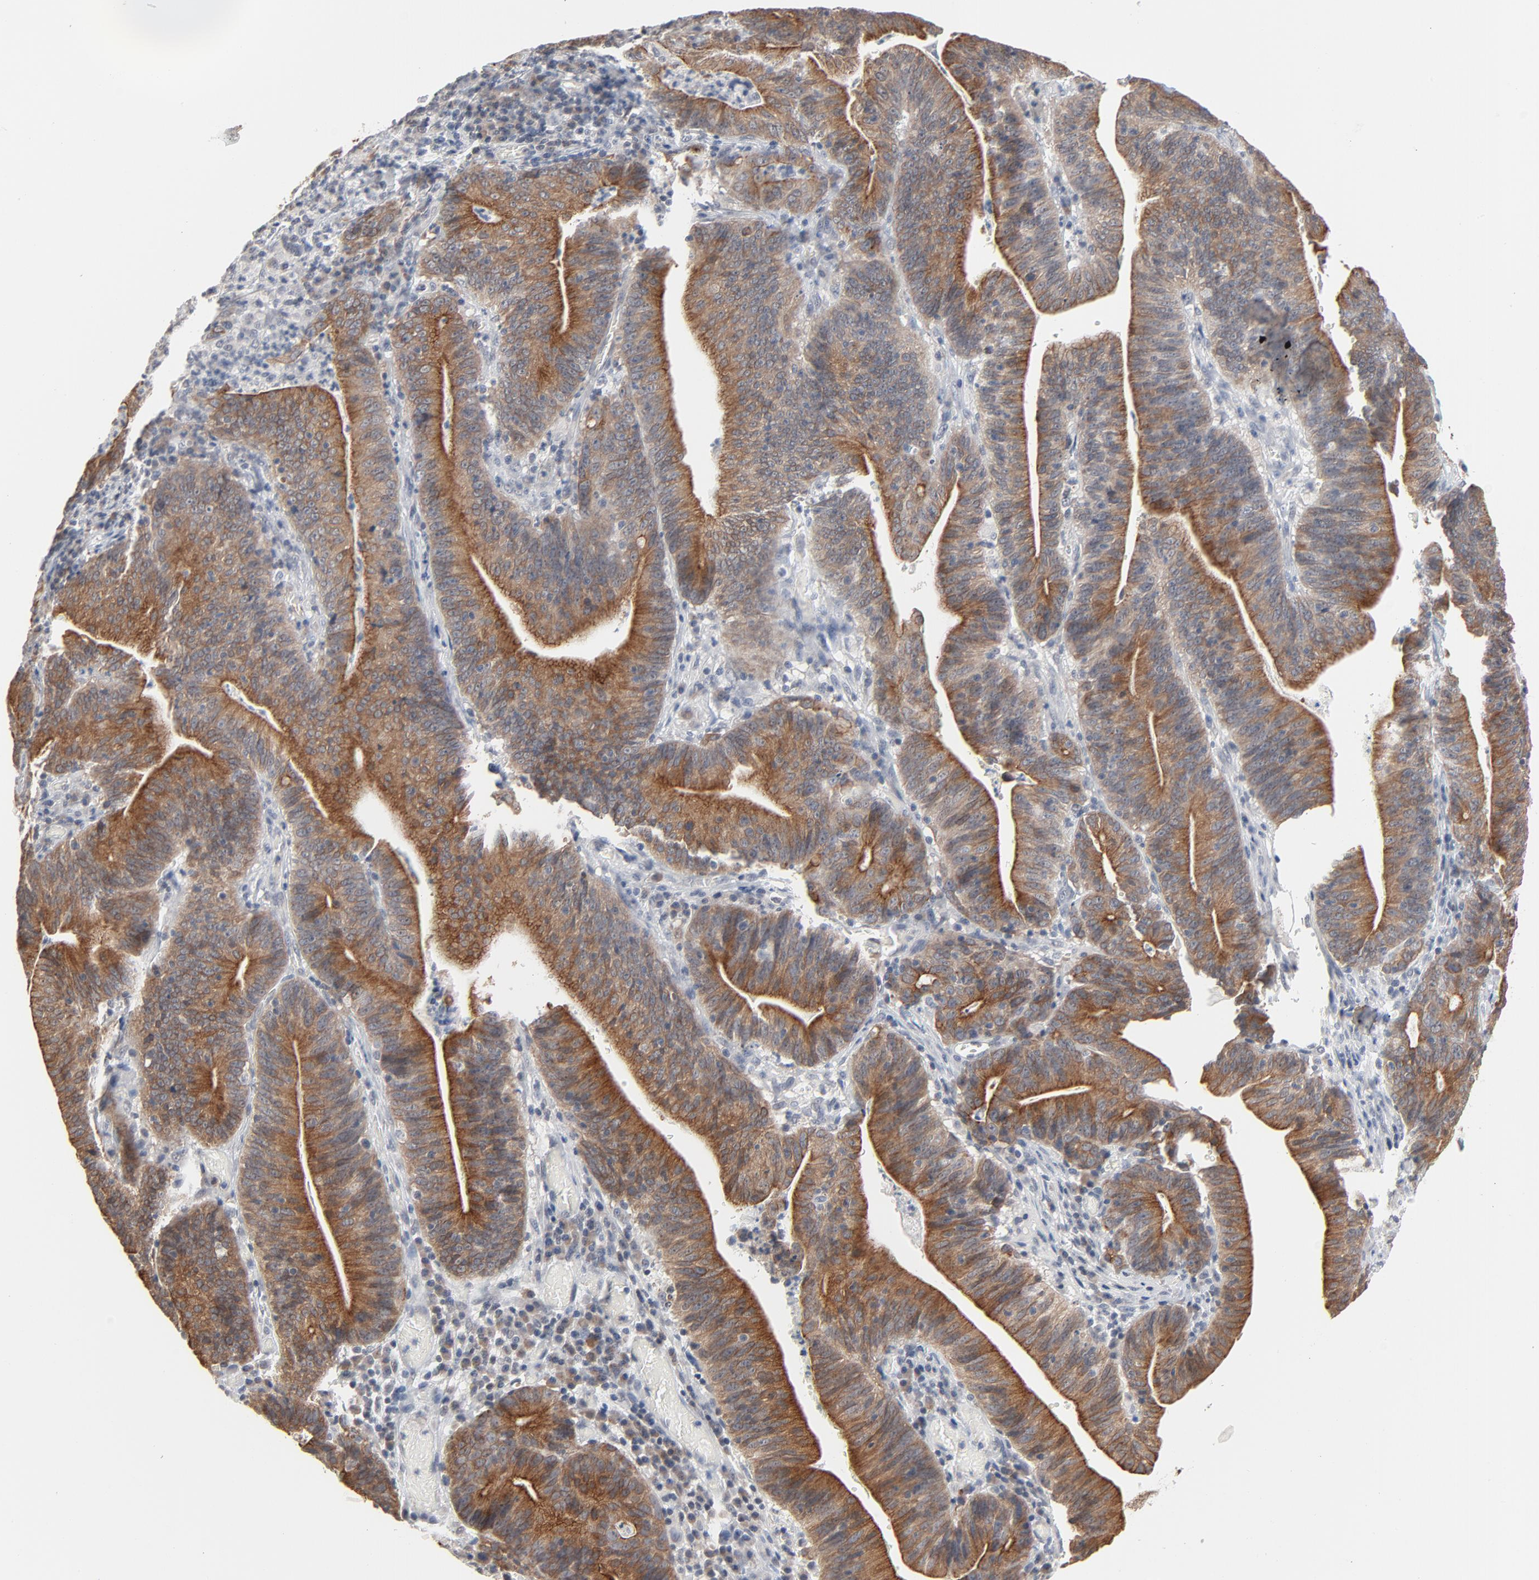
{"staining": {"intensity": "moderate", "quantity": ">75%", "location": "cytoplasmic/membranous"}, "tissue": "stomach cancer", "cell_type": "Tumor cells", "image_type": "cancer", "snomed": [{"axis": "morphology", "description": "Adenocarcinoma, NOS"}, {"axis": "topography", "description": "Stomach, lower"}], "caption": "The histopathology image shows staining of stomach cancer, revealing moderate cytoplasmic/membranous protein staining (brown color) within tumor cells.", "gene": "ITPR3", "patient": {"sex": "female", "age": 86}}